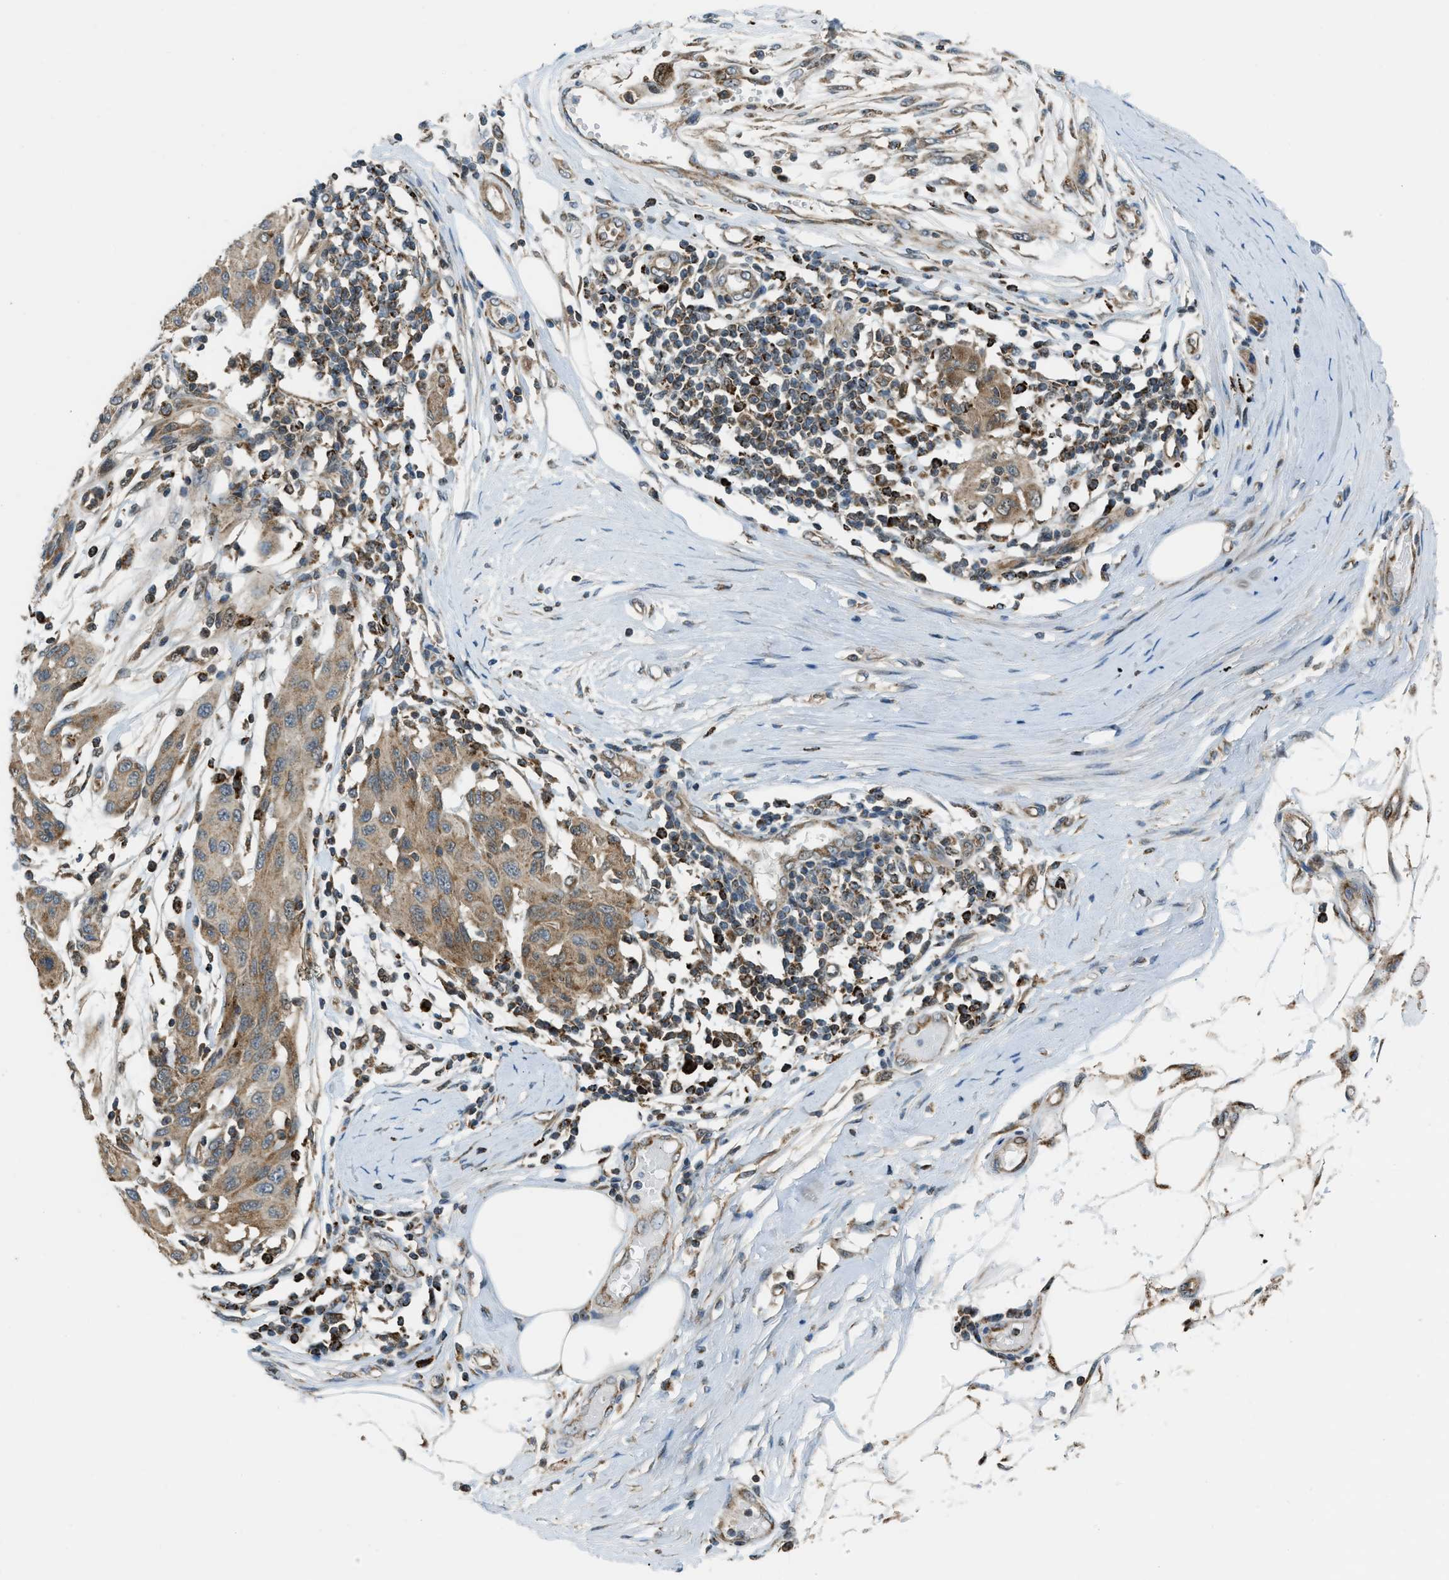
{"staining": {"intensity": "moderate", "quantity": ">75%", "location": "cytoplasmic/membranous"}, "tissue": "melanoma", "cell_type": "Tumor cells", "image_type": "cancer", "snomed": [{"axis": "morphology", "description": "Normal tissue, NOS"}, {"axis": "morphology", "description": "Malignant melanoma, NOS"}, {"axis": "topography", "description": "Skin"}], "caption": "Immunohistochemical staining of human melanoma demonstrates medium levels of moderate cytoplasmic/membranous protein expression in about >75% of tumor cells.", "gene": "SESN2", "patient": {"sex": "male", "age": 62}}